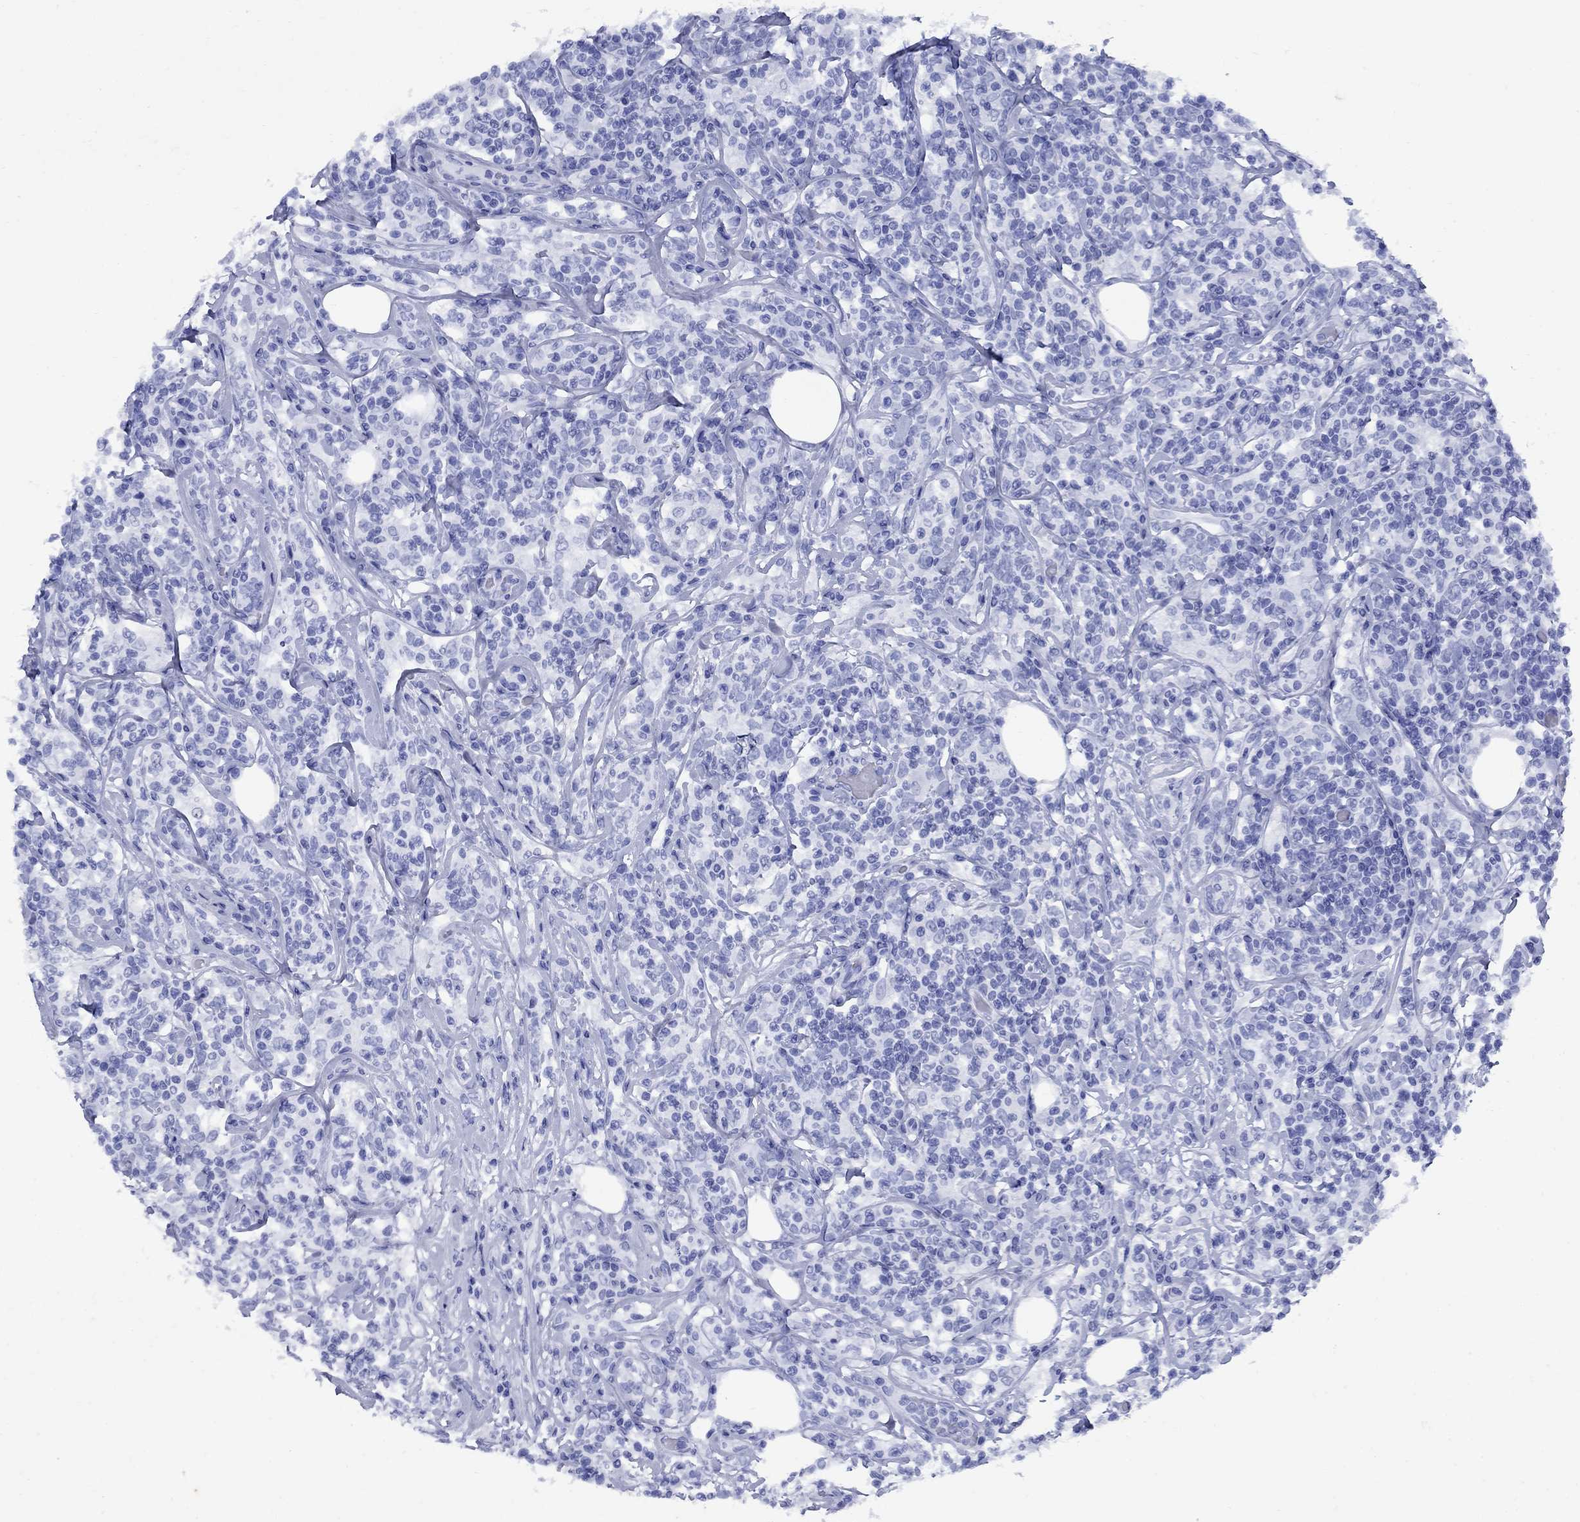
{"staining": {"intensity": "negative", "quantity": "none", "location": "none"}, "tissue": "lymphoma", "cell_type": "Tumor cells", "image_type": "cancer", "snomed": [{"axis": "morphology", "description": "Malignant lymphoma, non-Hodgkin's type, High grade"}, {"axis": "topography", "description": "Lymph node"}], "caption": "Photomicrograph shows no protein positivity in tumor cells of lymphoma tissue.", "gene": "CD1A", "patient": {"sex": "female", "age": 84}}